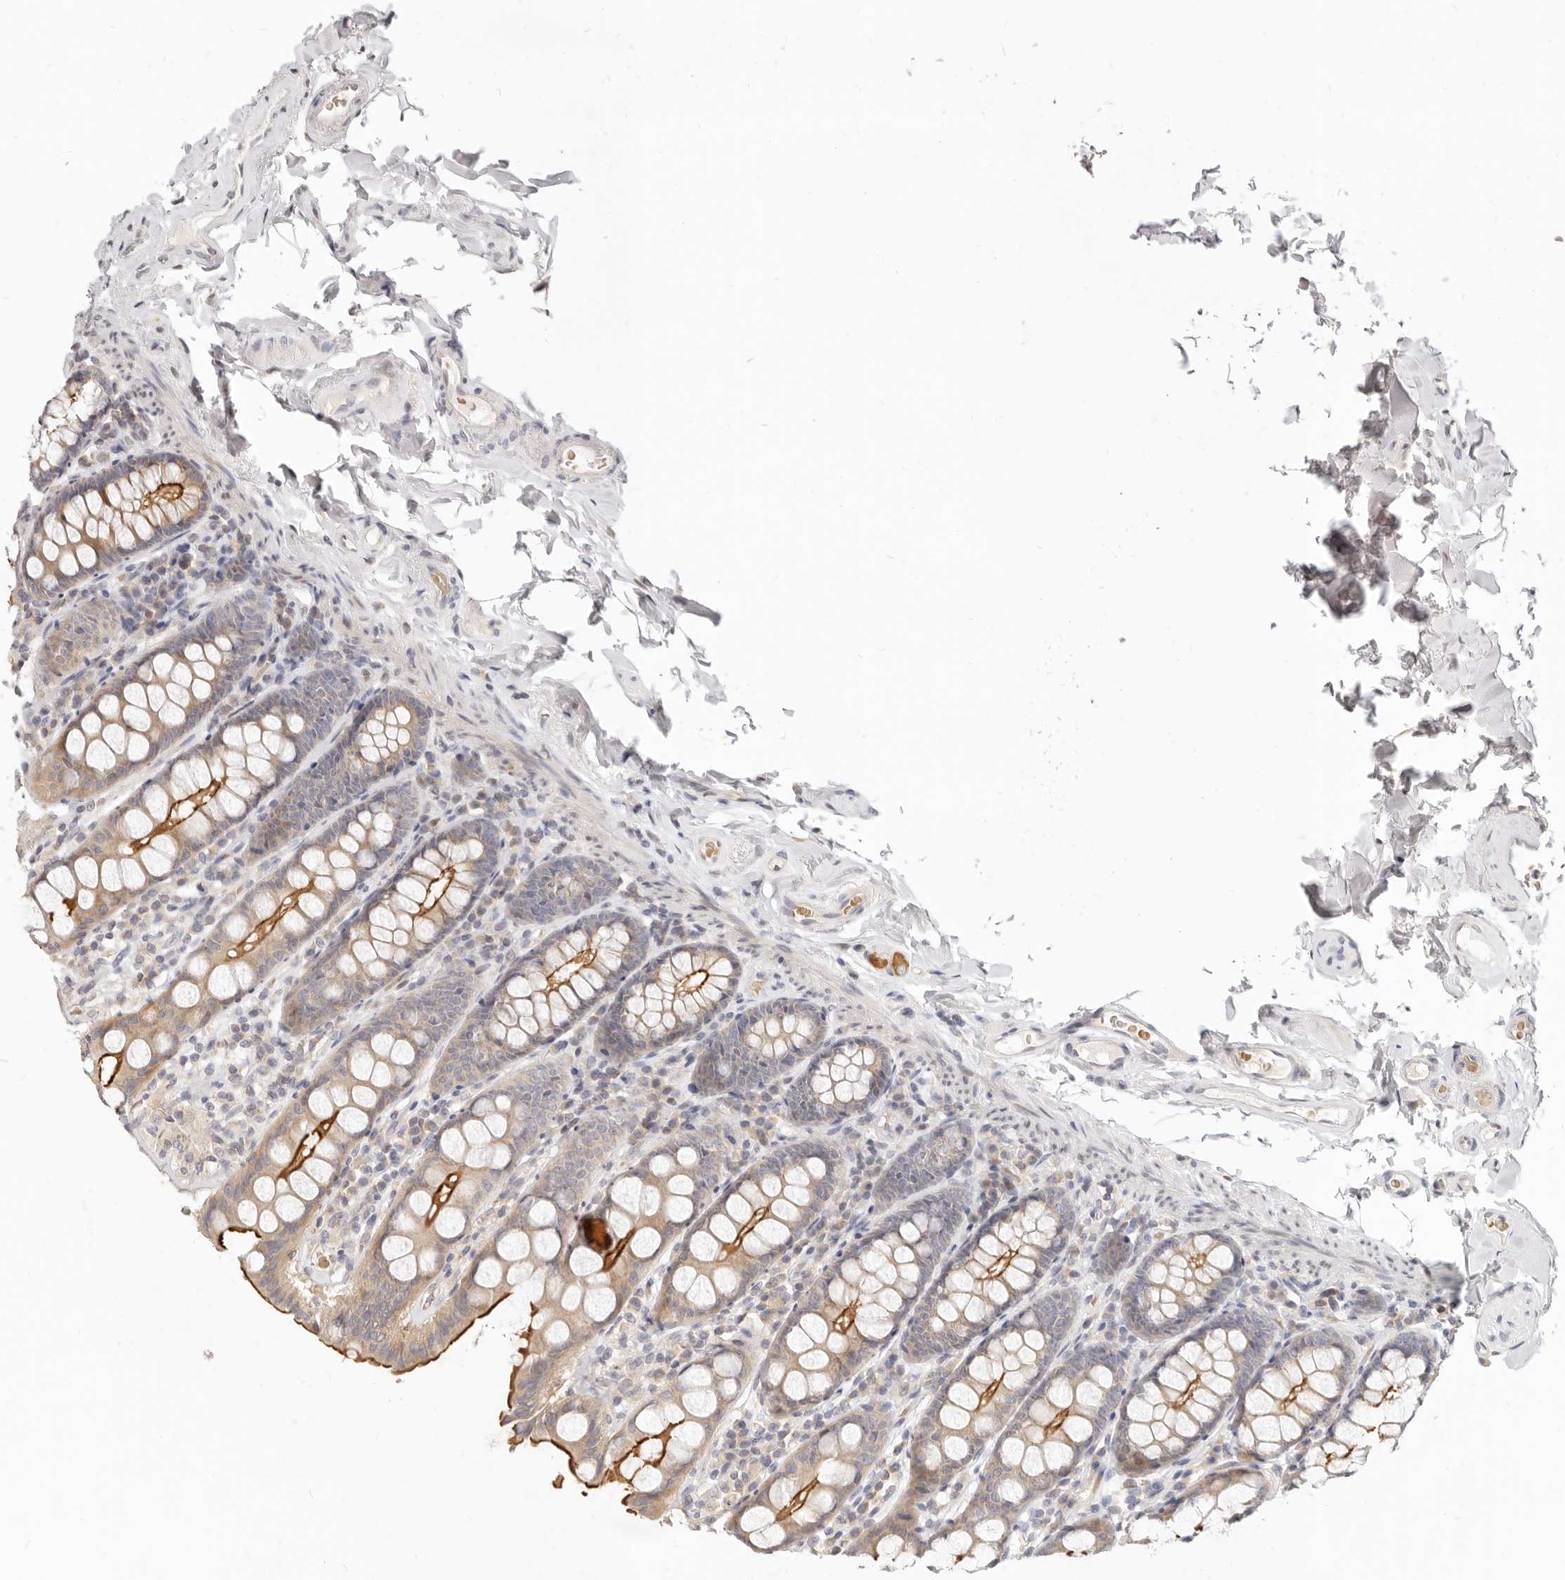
{"staining": {"intensity": "negative", "quantity": "none", "location": "none"}, "tissue": "colon", "cell_type": "Endothelial cells", "image_type": "normal", "snomed": [{"axis": "morphology", "description": "Normal tissue, NOS"}, {"axis": "topography", "description": "Colon"}, {"axis": "topography", "description": "Peripheral nerve tissue"}], "caption": "Endothelial cells are negative for brown protein staining in unremarkable colon. The staining was performed using DAB (3,3'-diaminobenzidine) to visualize the protein expression in brown, while the nuclei were stained in blue with hematoxylin (Magnification: 20x).", "gene": "LTB4R2", "patient": {"sex": "female", "age": 61}}